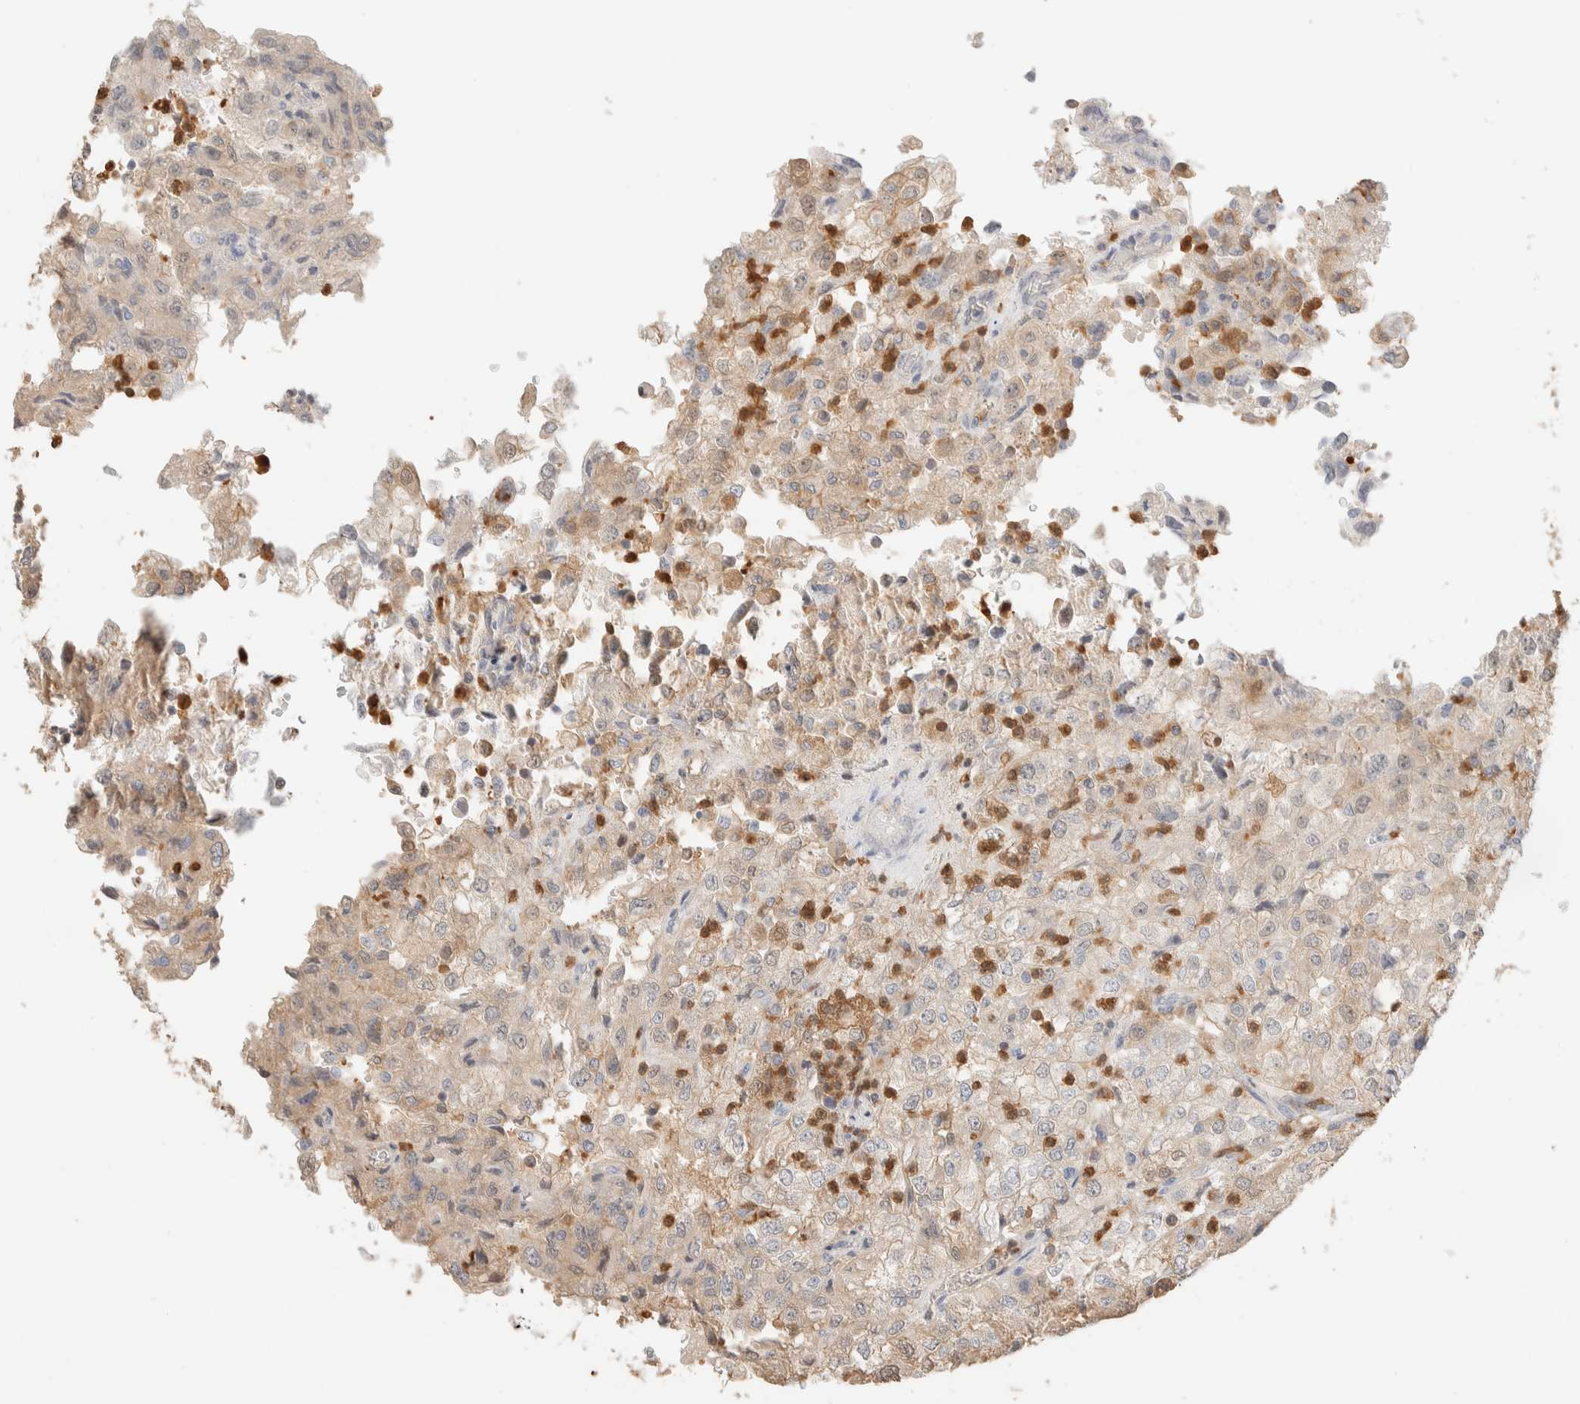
{"staining": {"intensity": "weak", "quantity": "25%-75%", "location": "cytoplasmic/membranous"}, "tissue": "renal cancer", "cell_type": "Tumor cells", "image_type": "cancer", "snomed": [{"axis": "morphology", "description": "Adenocarcinoma, NOS"}, {"axis": "topography", "description": "Kidney"}], "caption": "Protein expression analysis of renal adenocarcinoma exhibits weak cytoplasmic/membranous positivity in approximately 25%-75% of tumor cells.", "gene": "SETD4", "patient": {"sex": "female", "age": 54}}